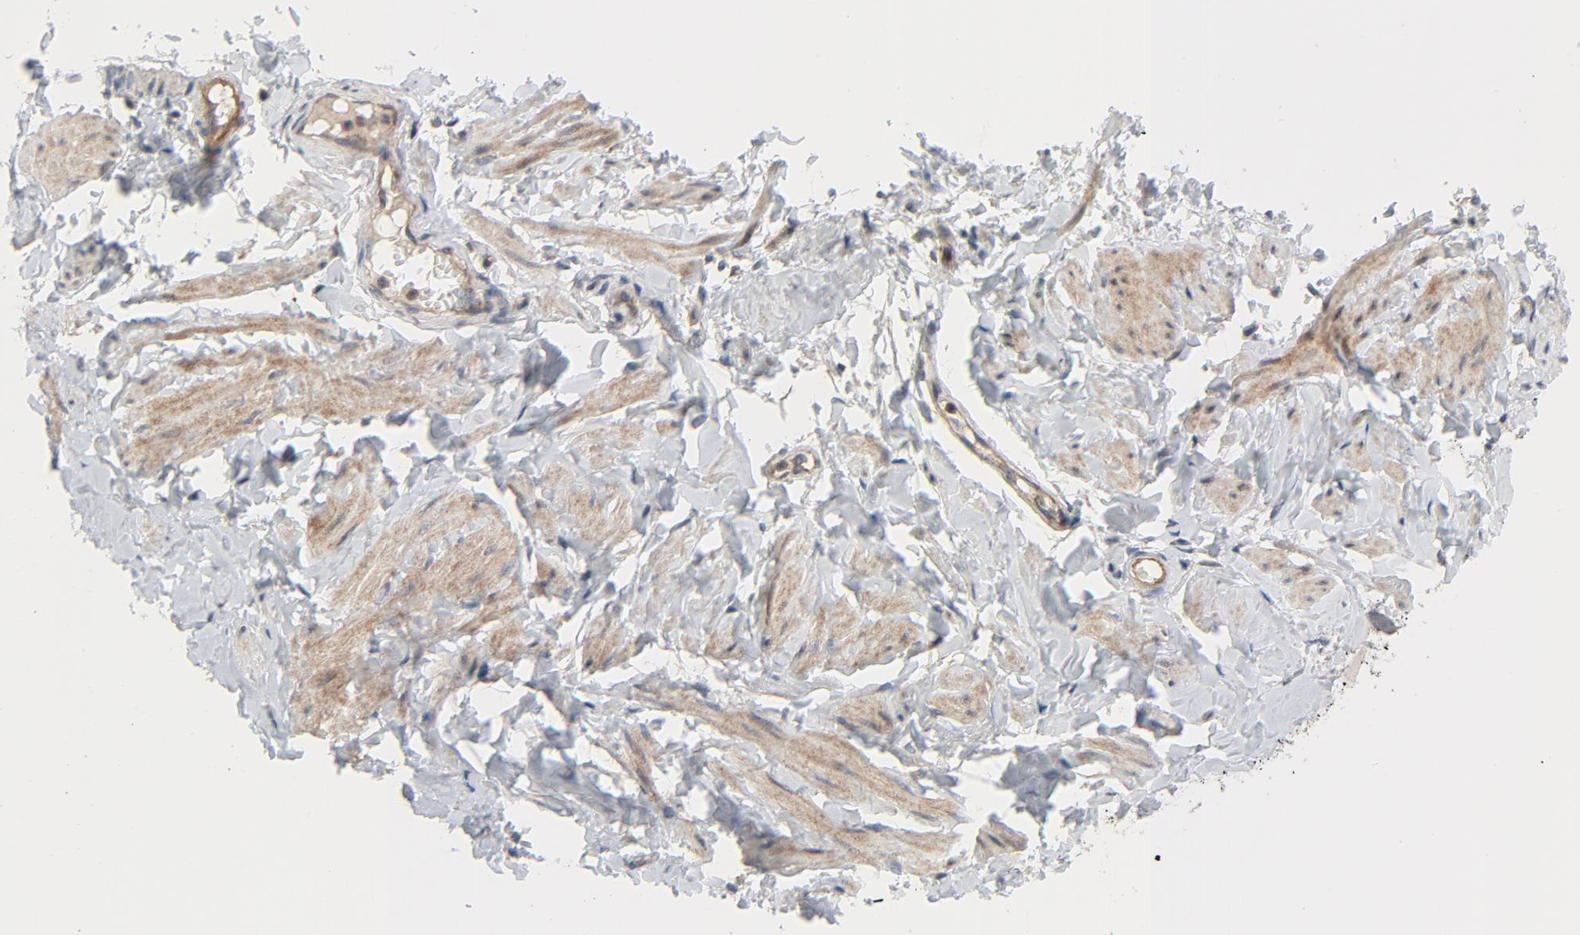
{"staining": {"intensity": "moderate", "quantity": ">75%", "location": "cytoplasmic/membranous"}, "tissue": "vagina", "cell_type": "Squamous epithelial cells", "image_type": "normal", "snomed": [{"axis": "morphology", "description": "Normal tissue, NOS"}, {"axis": "topography", "description": "Vagina"}], "caption": "High-power microscopy captured an immunohistochemistry image of benign vagina, revealing moderate cytoplasmic/membranous staining in approximately >75% of squamous epithelial cells.", "gene": "TSG101", "patient": {"sex": "female", "age": 55}}